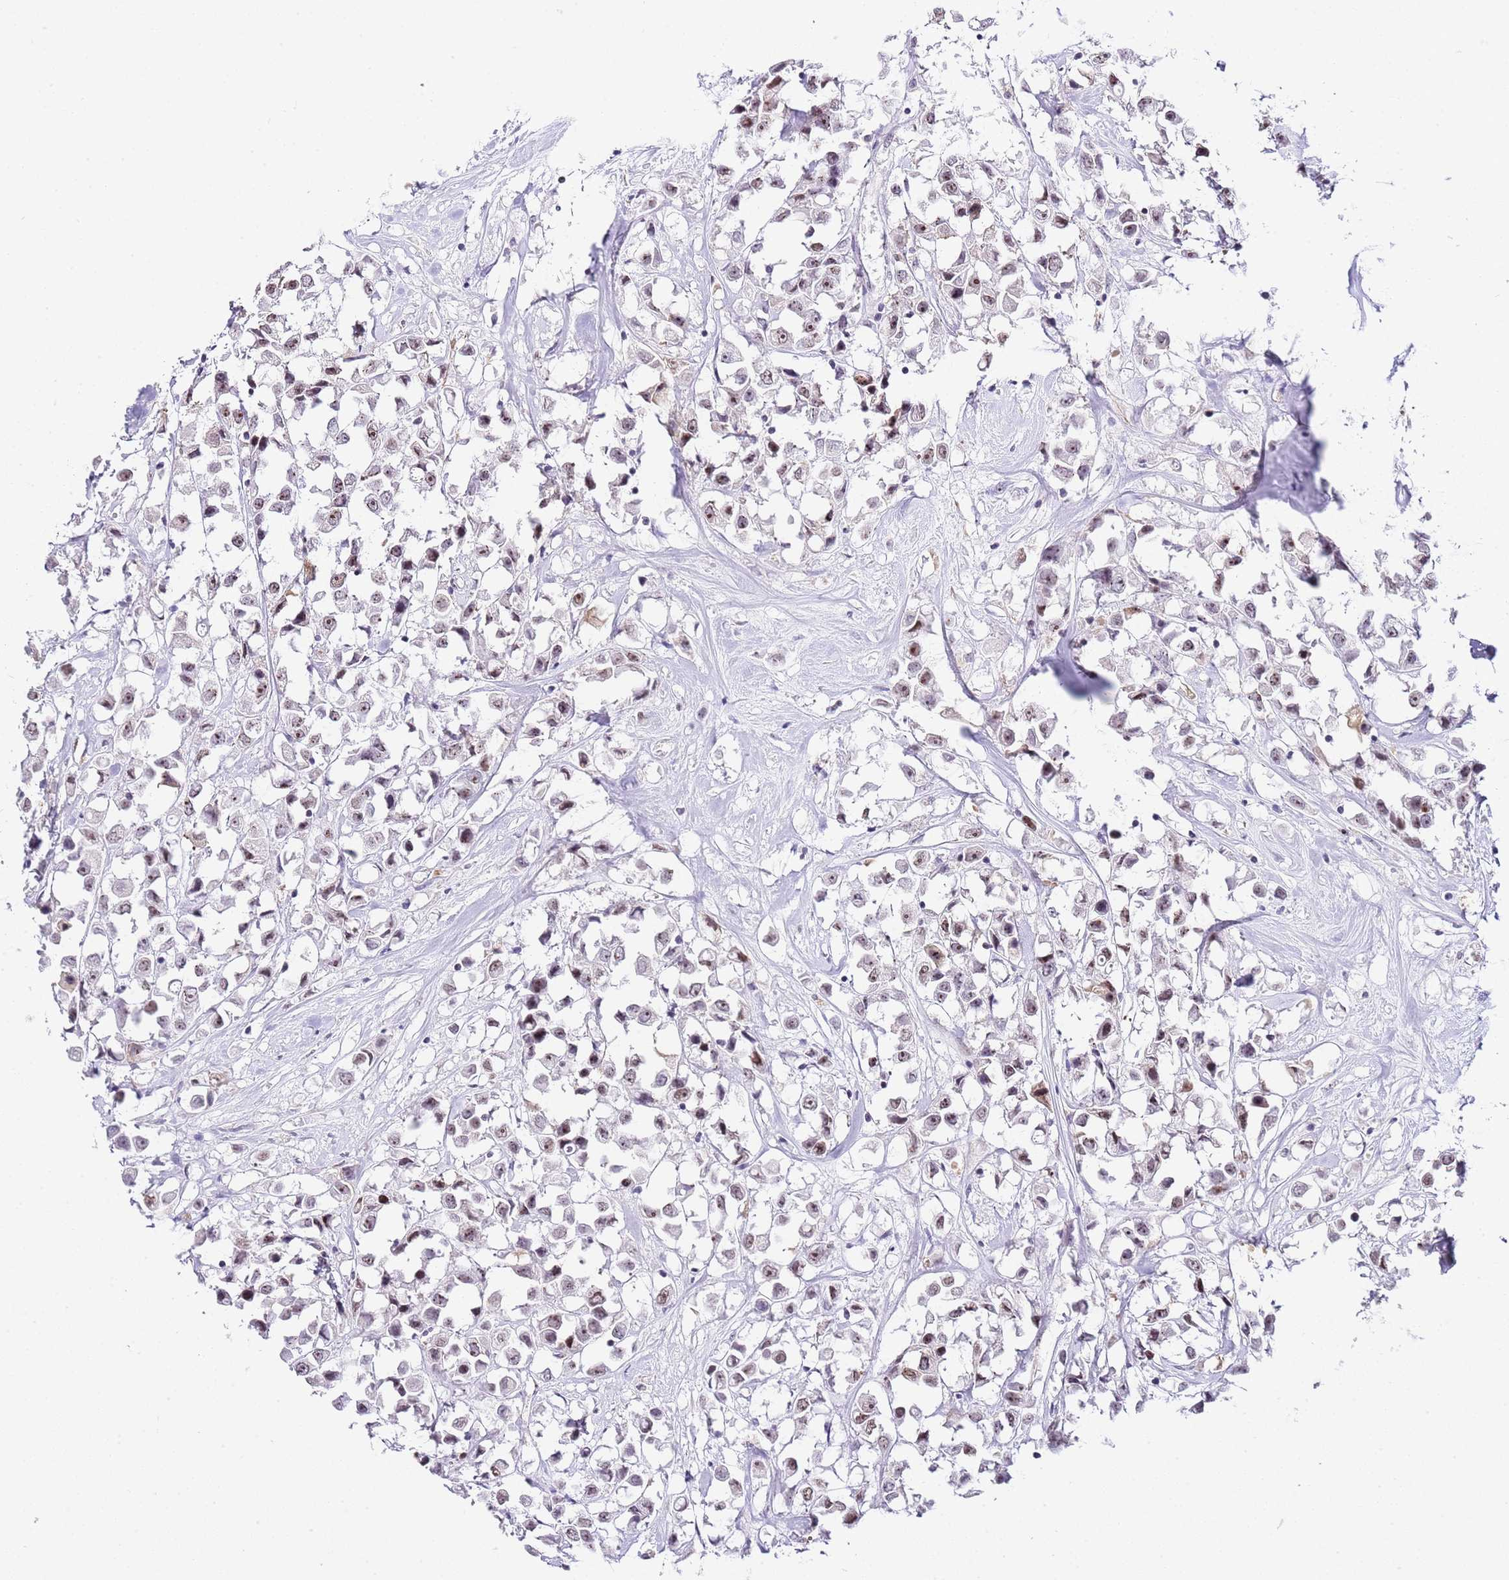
{"staining": {"intensity": "weak", "quantity": "25%-75%", "location": "nuclear"}, "tissue": "breast cancer", "cell_type": "Tumor cells", "image_type": "cancer", "snomed": [{"axis": "morphology", "description": "Duct carcinoma"}, {"axis": "topography", "description": "Breast"}], "caption": "Brown immunohistochemical staining in breast cancer (infiltrating ductal carcinoma) exhibits weak nuclear positivity in approximately 25%-75% of tumor cells.", "gene": "NOP56", "patient": {"sex": "female", "age": 61}}